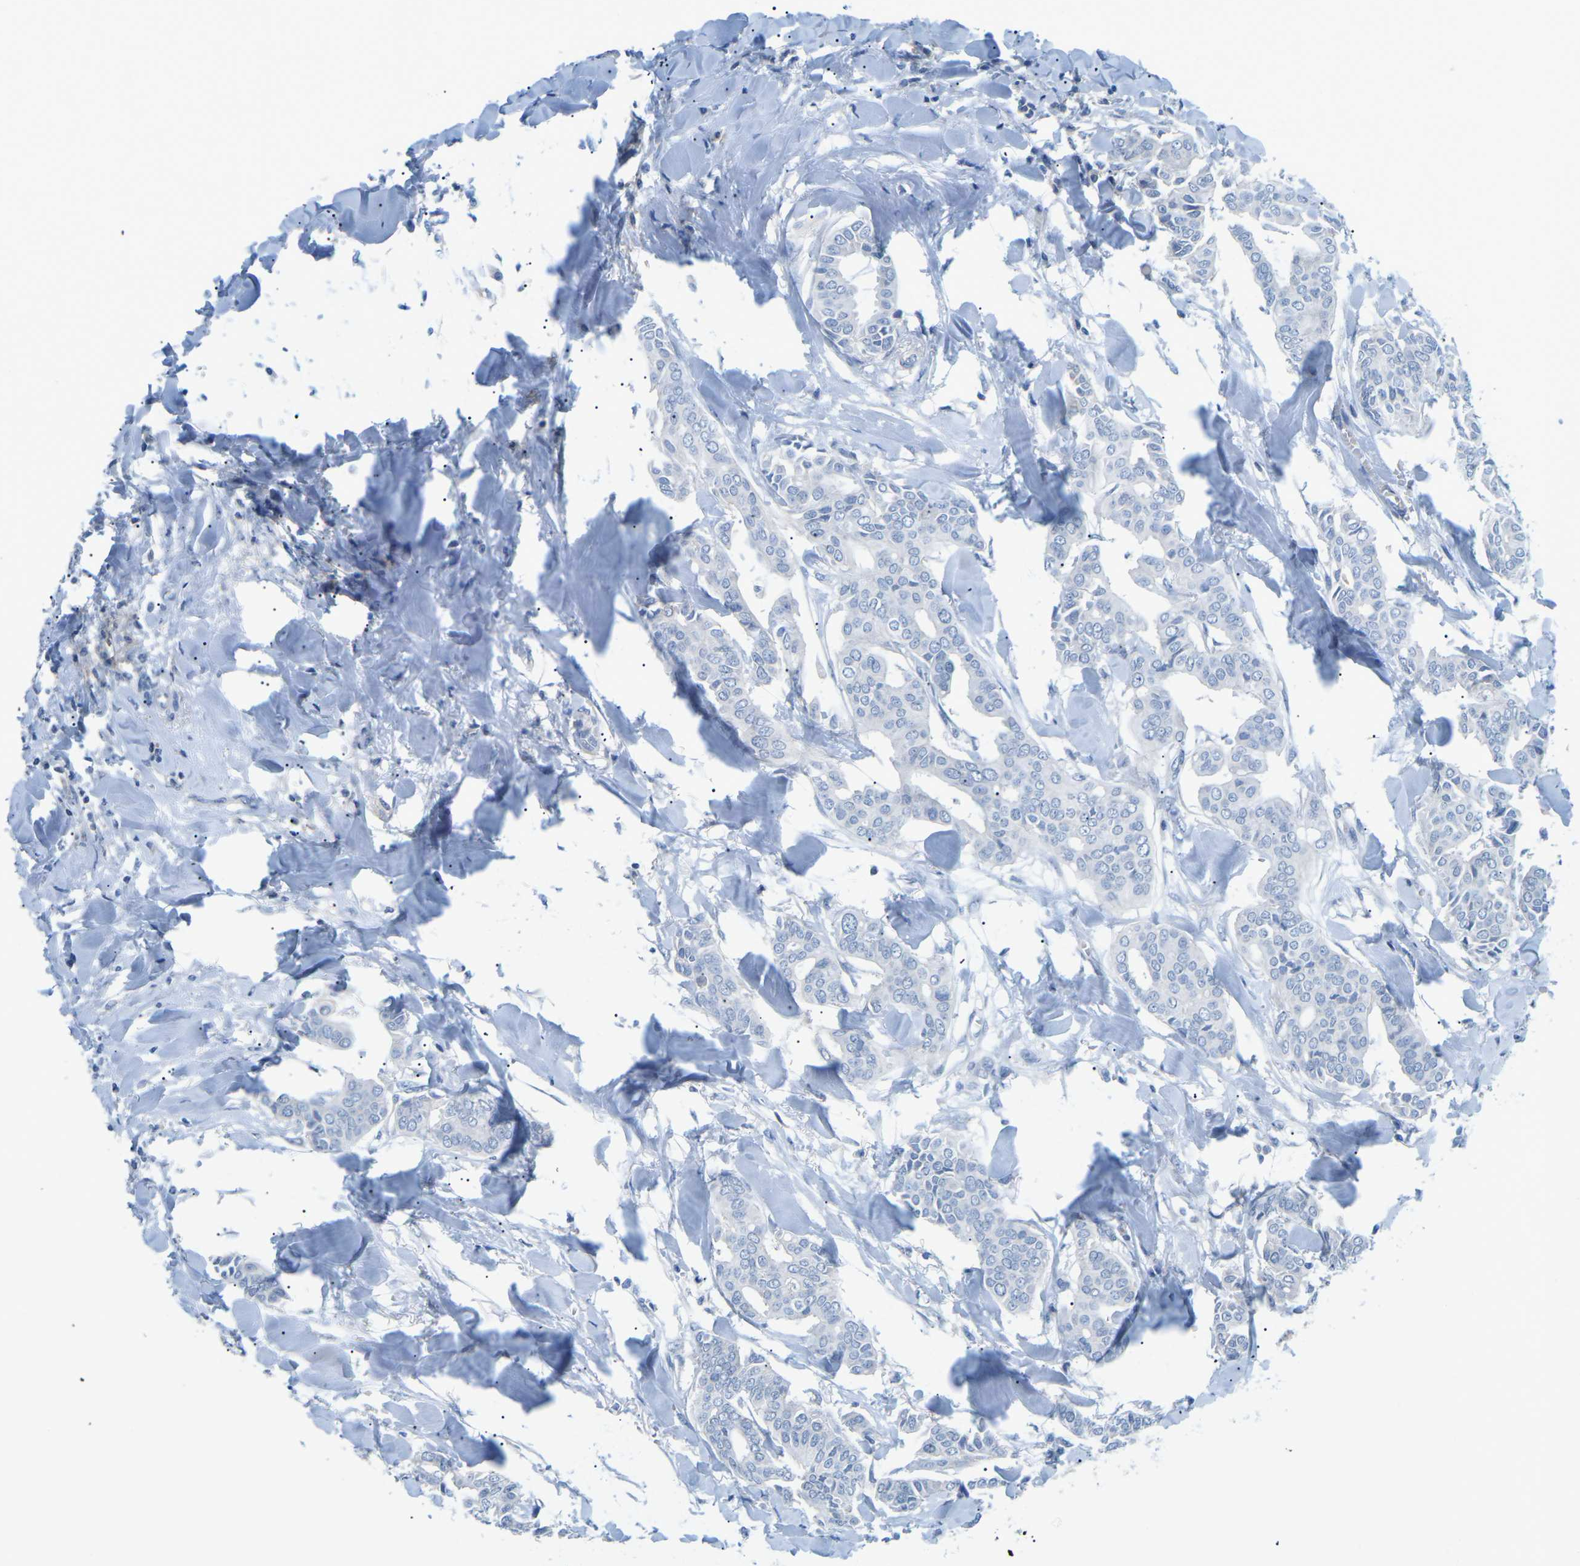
{"staining": {"intensity": "negative", "quantity": "none", "location": "none"}, "tissue": "head and neck cancer", "cell_type": "Tumor cells", "image_type": "cancer", "snomed": [{"axis": "morphology", "description": "Adenocarcinoma, NOS"}, {"axis": "topography", "description": "Salivary gland"}, {"axis": "topography", "description": "Head-Neck"}], "caption": "The image demonstrates no staining of tumor cells in head and neck adenocarcinoma. (Stains: DAB (3,3'-diaminobenzidine) immunohistochemistry (IHC) with hematoxylin counter stain, Microscopy: brightfield microscopy at high magnification).", "gene": "CD47", "patient": {"sex": "female", "age": 59}}